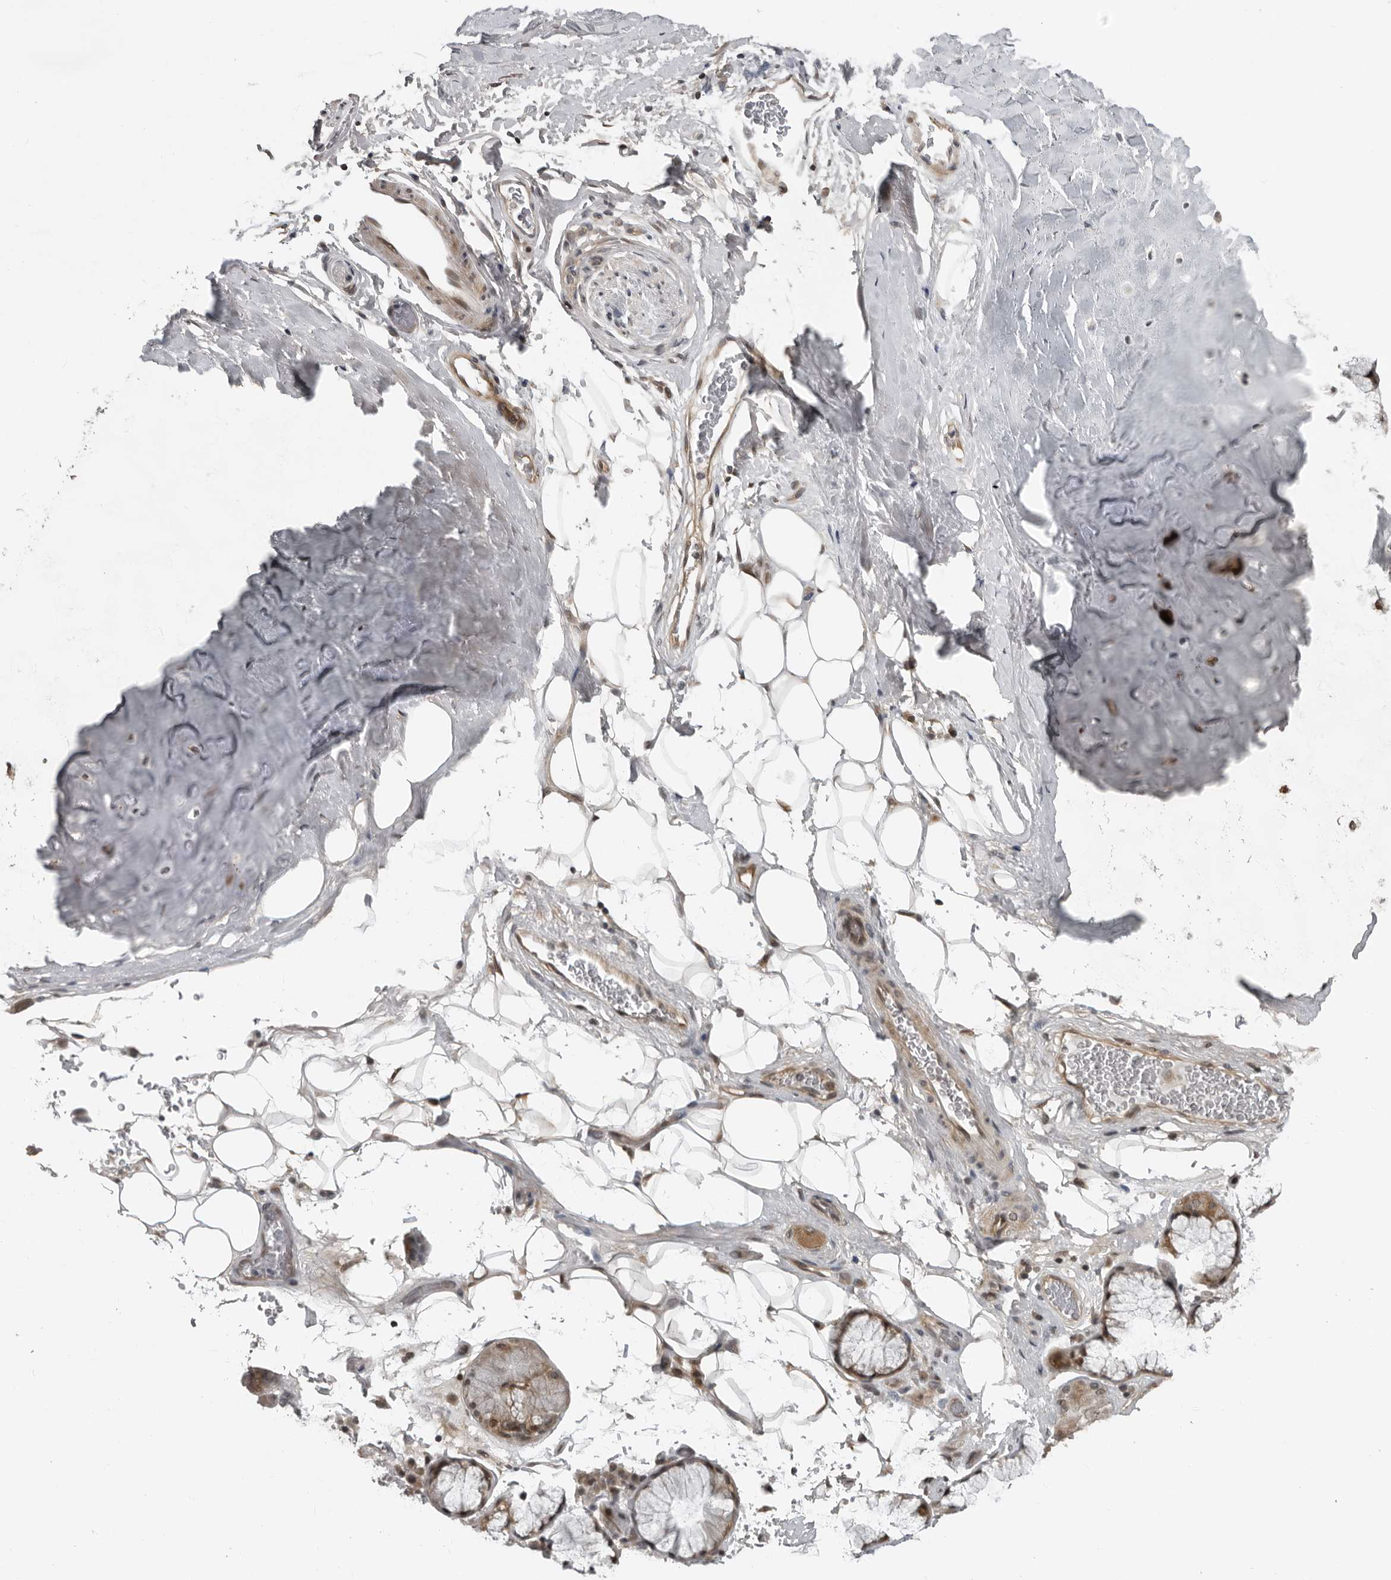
{"staining": {"intensity": "negative", "quantity": "none", "location": "none"}, "tissue": "adipose tissue", "cell_type": "Adipocytes", "image_type": "normal", "snomed": [{"axis": "morphology", "description": "Normal tissue, NOS"}, {"axis": "topography", "description": "Cartilage tissue"}], "caption": "DAB (3,3'-diaminobenzidine) immunohistochemical staining of normal human adipose tissue shows no significant positivity in adipocytes. (Immunohistochemistry (ihc), brightfield microscopy, high magnification).", "gene": "PRRX2", "patient": {"sex": "female", "age": 63}}